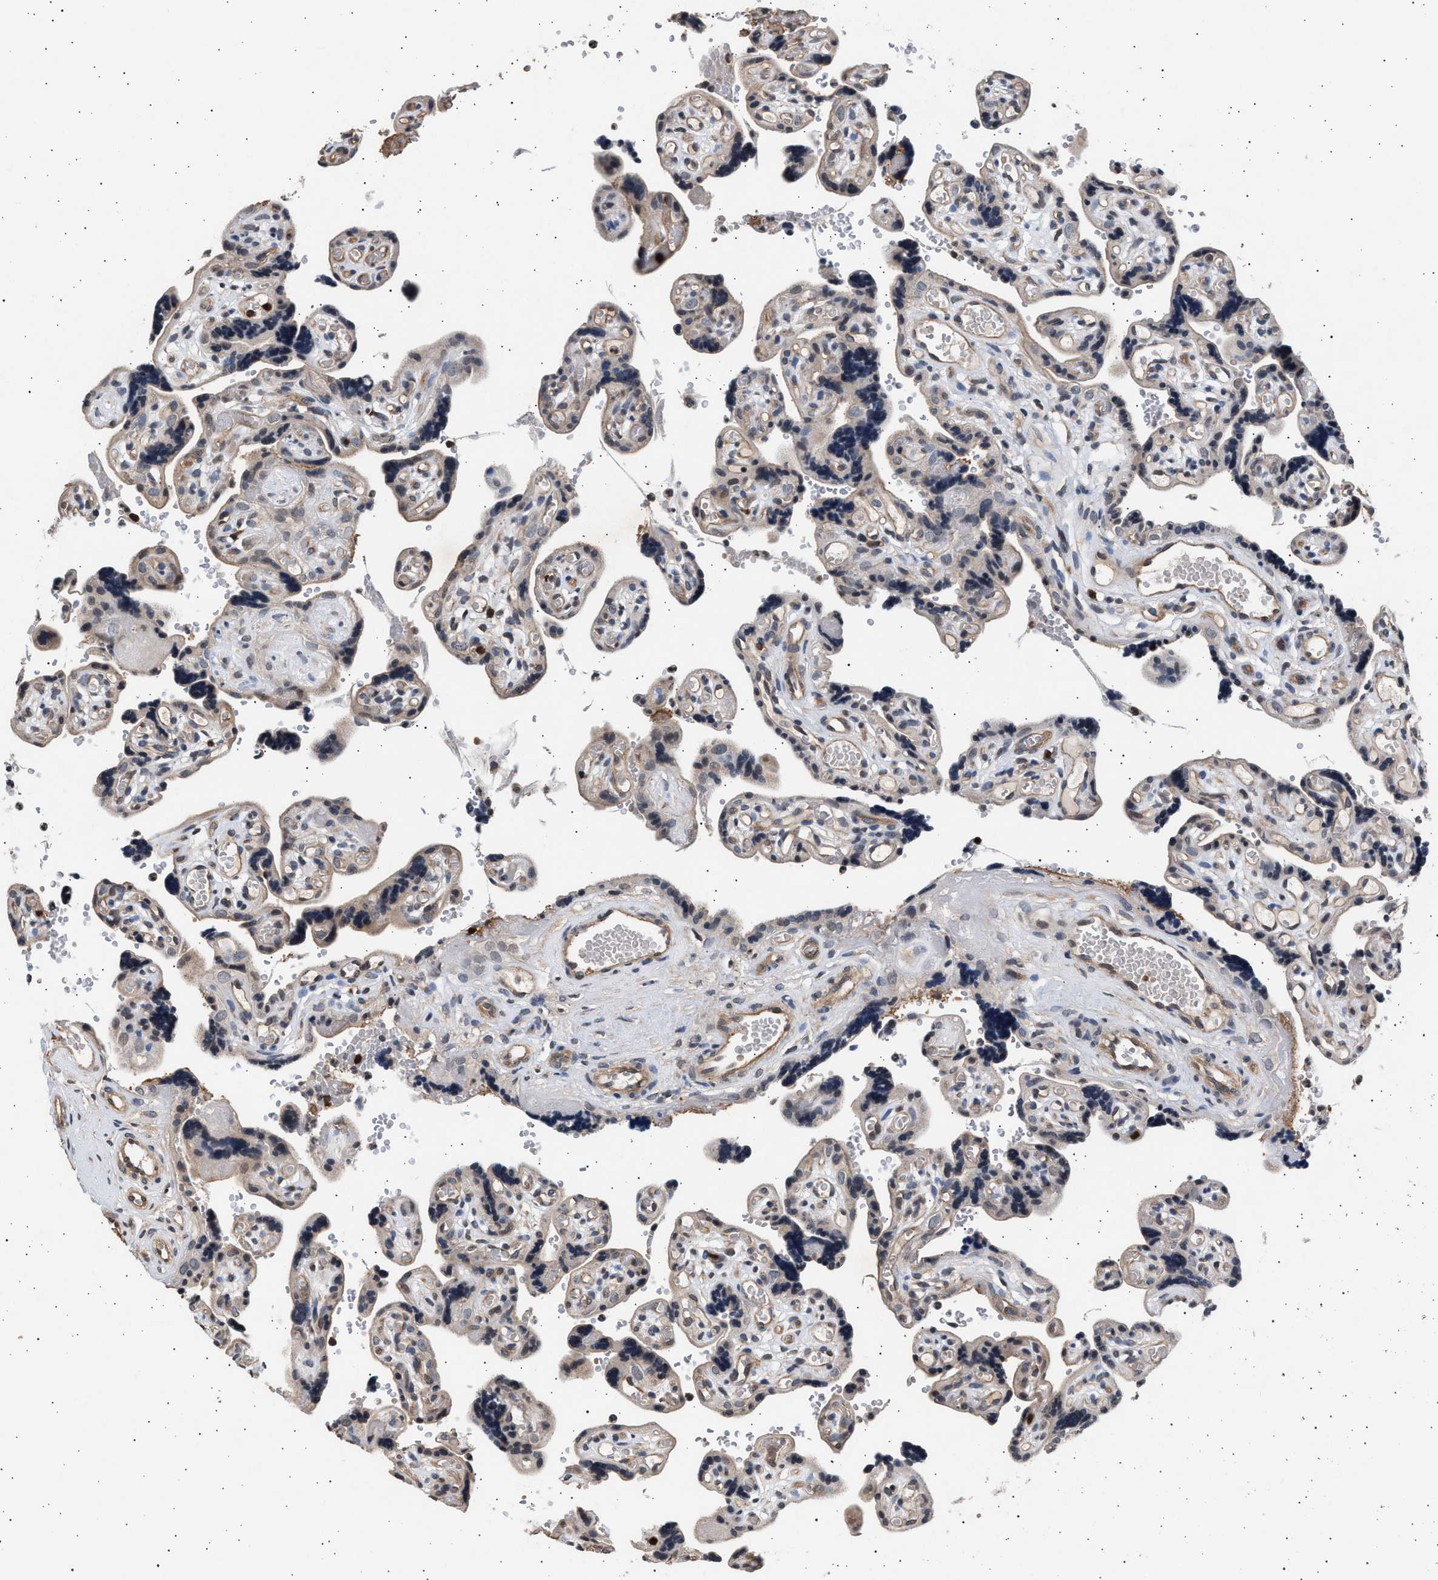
{"staining": {"intensity": "weak", "quantity": ">75%", "location": "cytoplasmic/membranous"}, "tissue": "placenta", "cell_type": "Decidual cells", "image_type": "normal", "snomed": [{"axis": "morphology", "description": "Normal tissue, NOS"}, {"axis": "topography", "description": "Placenta"}], "caption": "IHC micrograph of normal human placenta stained for a protein (brown), which exhibits low levels of weak cytoplasmic/membranous expression in about >75% of decidual cells.", "gene": "GRAP2", "patient": {"sex": "female", "age": 30}}